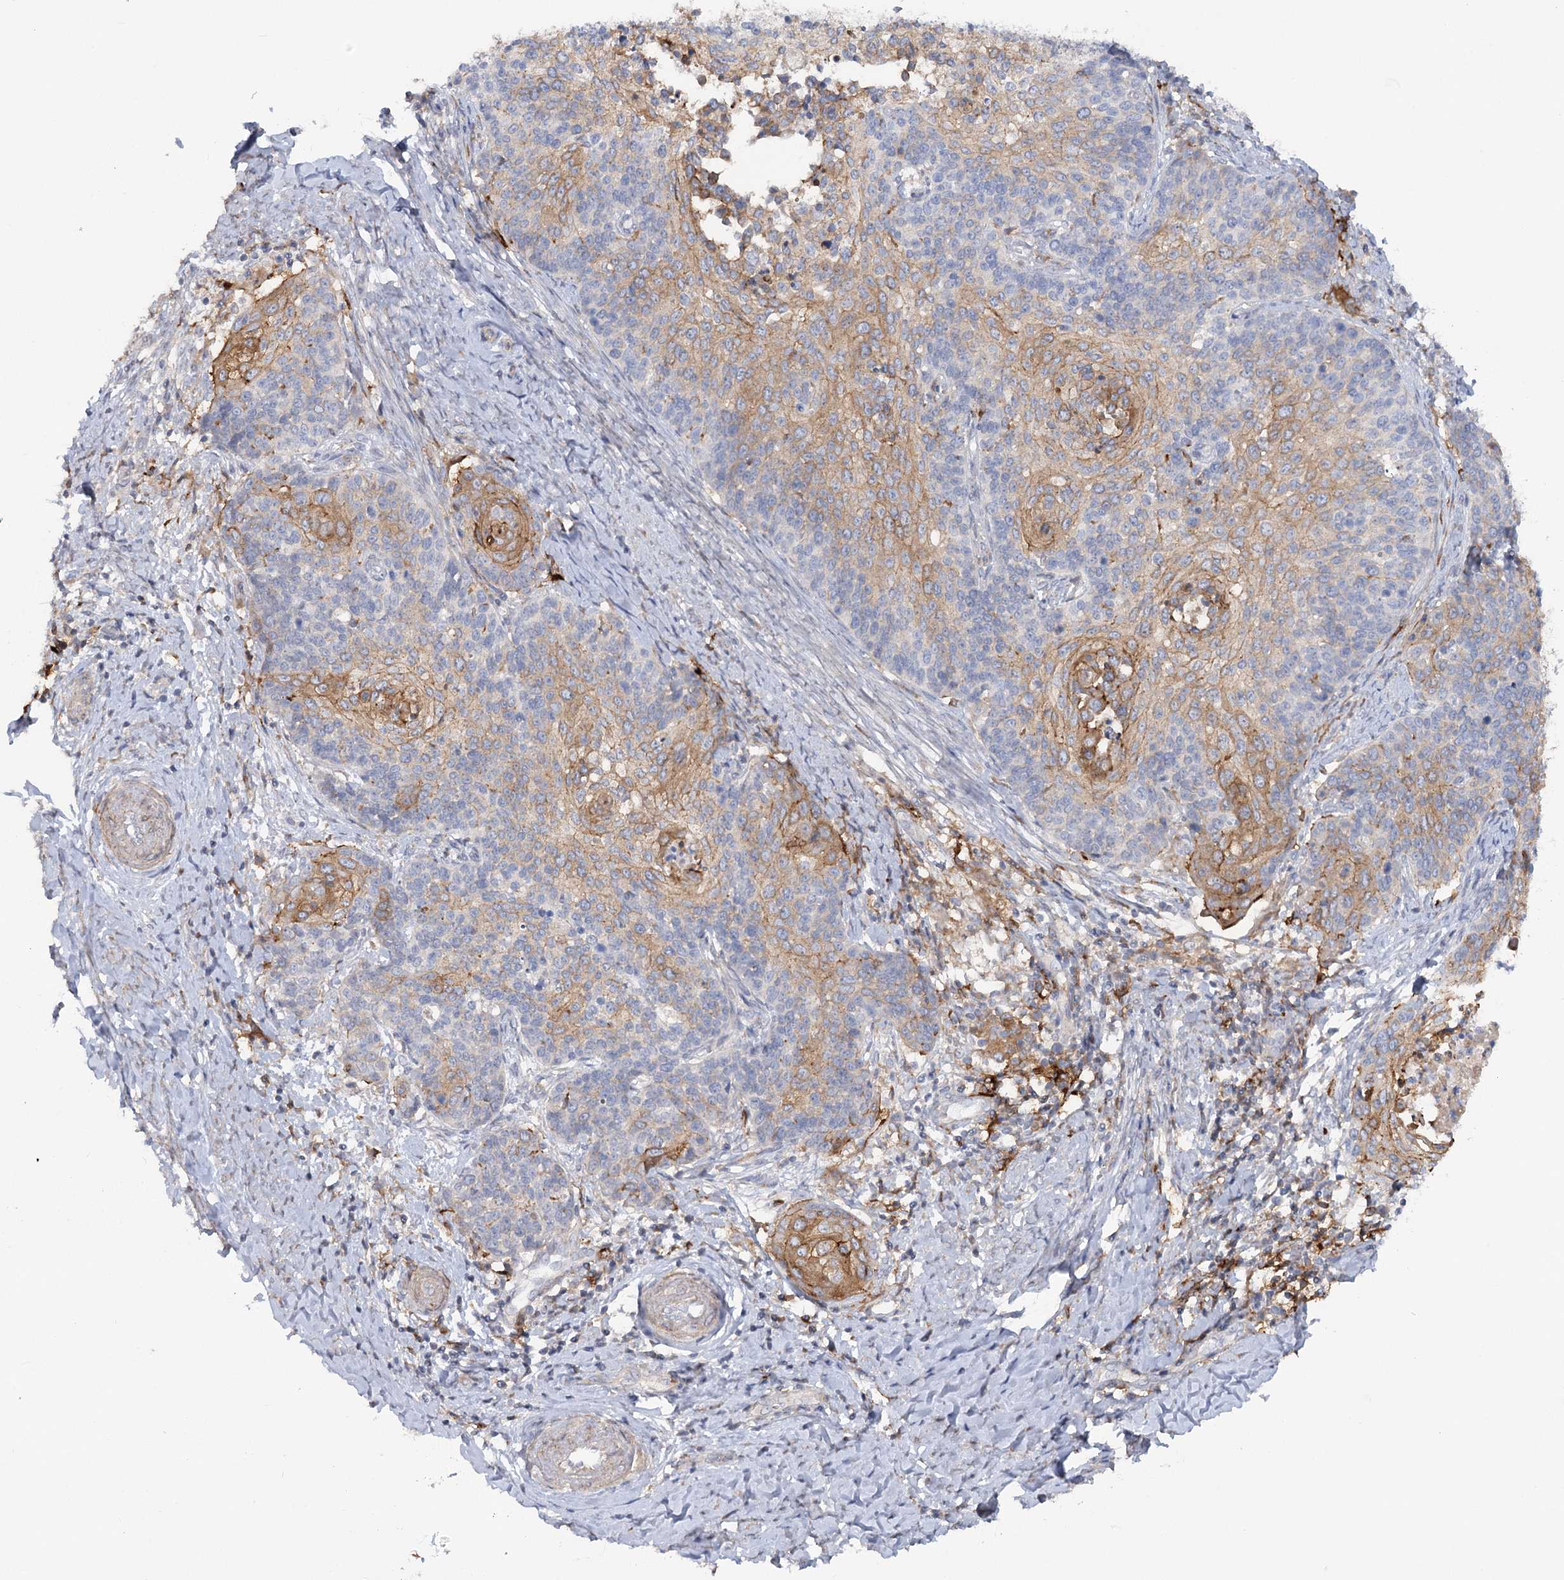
{"staining": {"intensity": "moderate", "quantity": "<25%", "location": "cytoplasmic/membranous"}, "tissue": "cervical cancer", "cell_type": "Tumor cells", "image_type": "cancer", "snomed": [{"axis": "morphology", "description": "Squamous cell carcinoma, NOS"}, {"axis": "topography", "description": "Cervix"}], "caption": "DAB immunohistochemical staining of human cervical squamous cell carcinoma reveals moderate cytoplasmic/membranous protein positivity in about <25% of tumor cells. (DAB (3,3'-diaminobenzidine) IHC with brightfield microscopy, high magnification).", "gene": "SCN11A", "patient": {"sex": "female", "age": 39}}